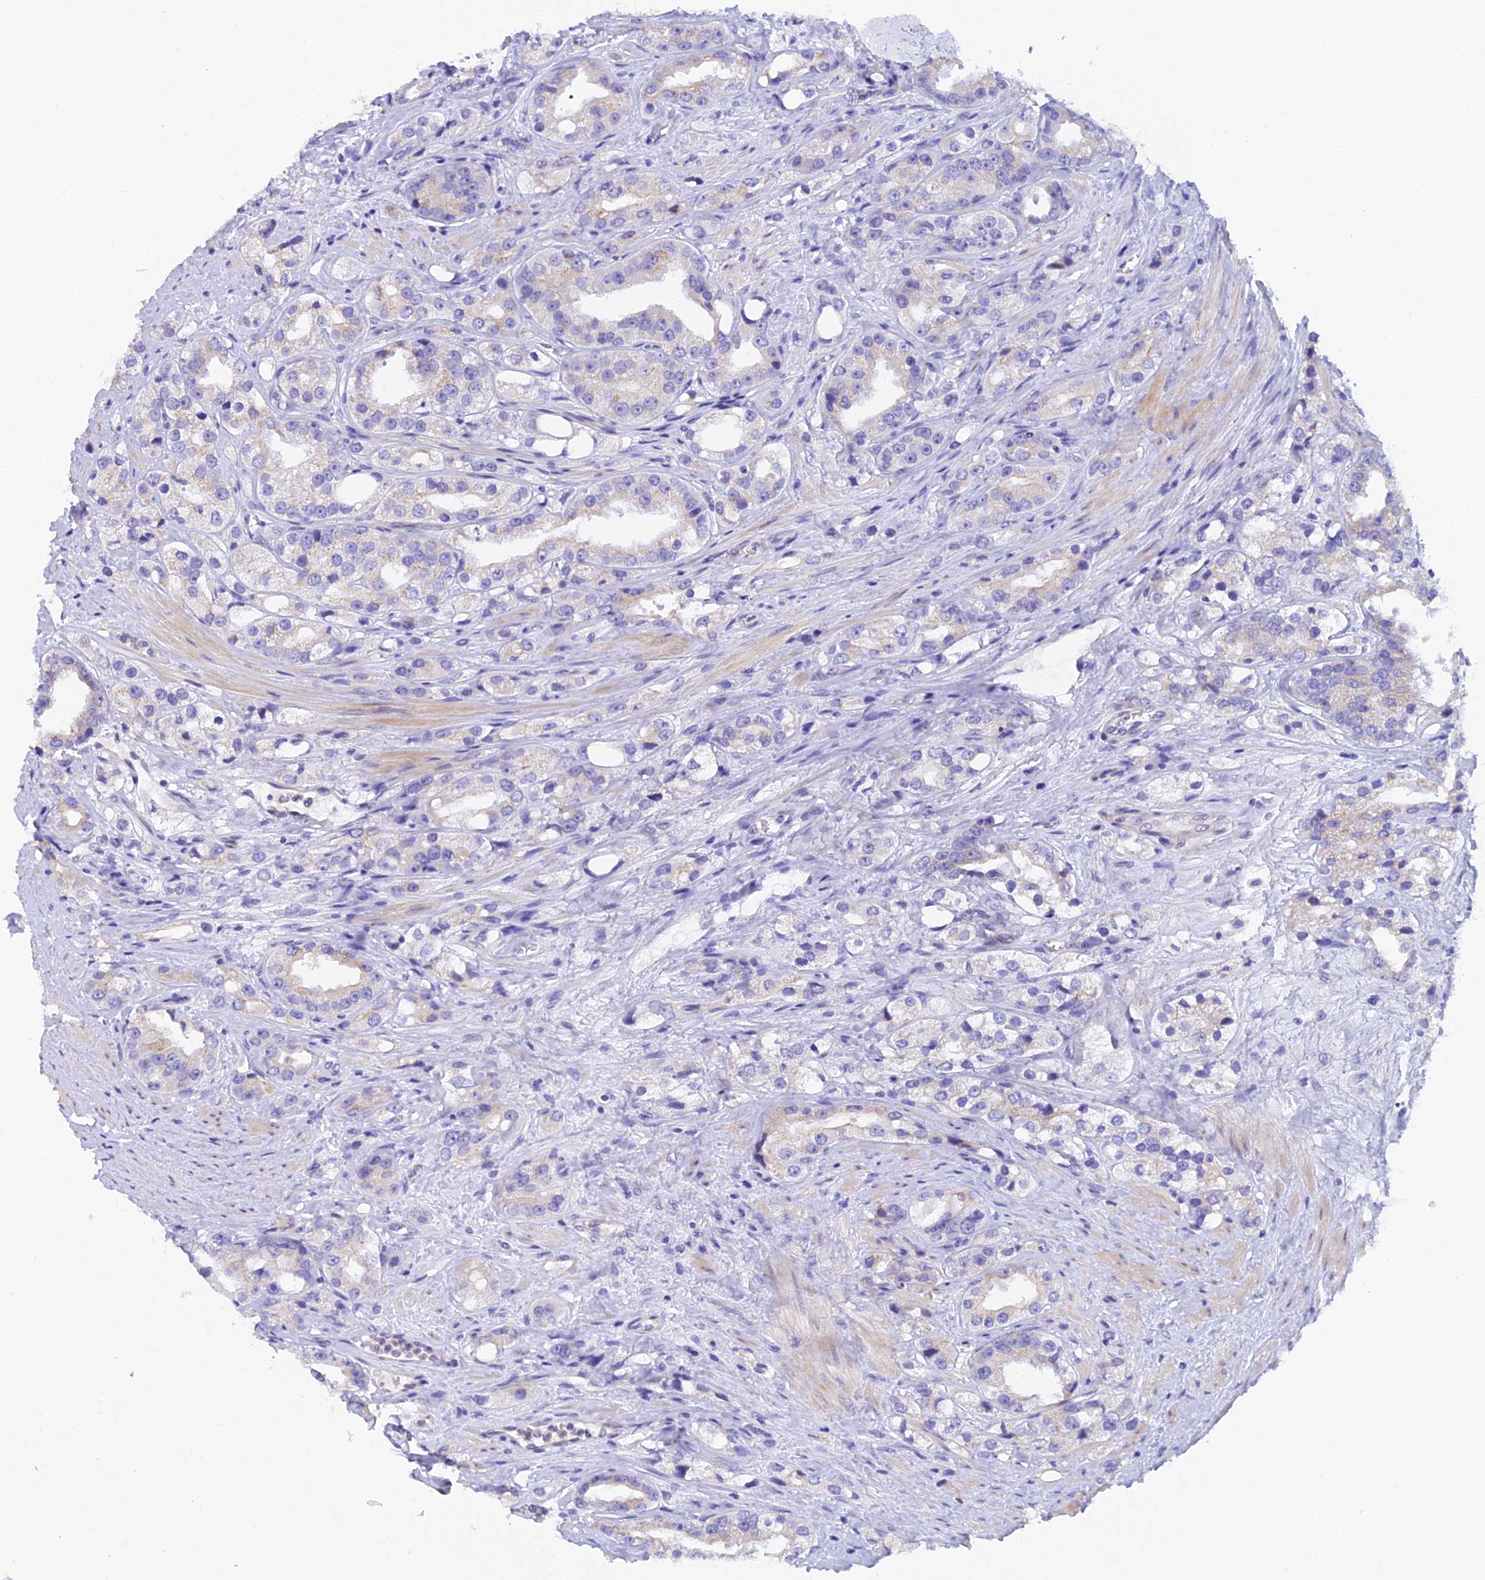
{"staining": {"intensity": "negative", "quantity": "none", "location": "none"}, "tissue": "prostate cancer", "cell_type": "Tumor cells", "image_type": "cancer", "snomed": [{"axis": "morphology", "description": "Adenocarcinoma, NOS"}, {"axis": "topography", "description": "Prostate"}], "caption": "This is a image of IHC staining of prostate adenocarcinoma, which shows no positivity in tumor cells. (DAB (3,3'-diaminobenzidine) immunohistochemistry with hematoxylin counter stain).", "gene": "C17orf67", "patient": {"sex": "male", "age": 79}}